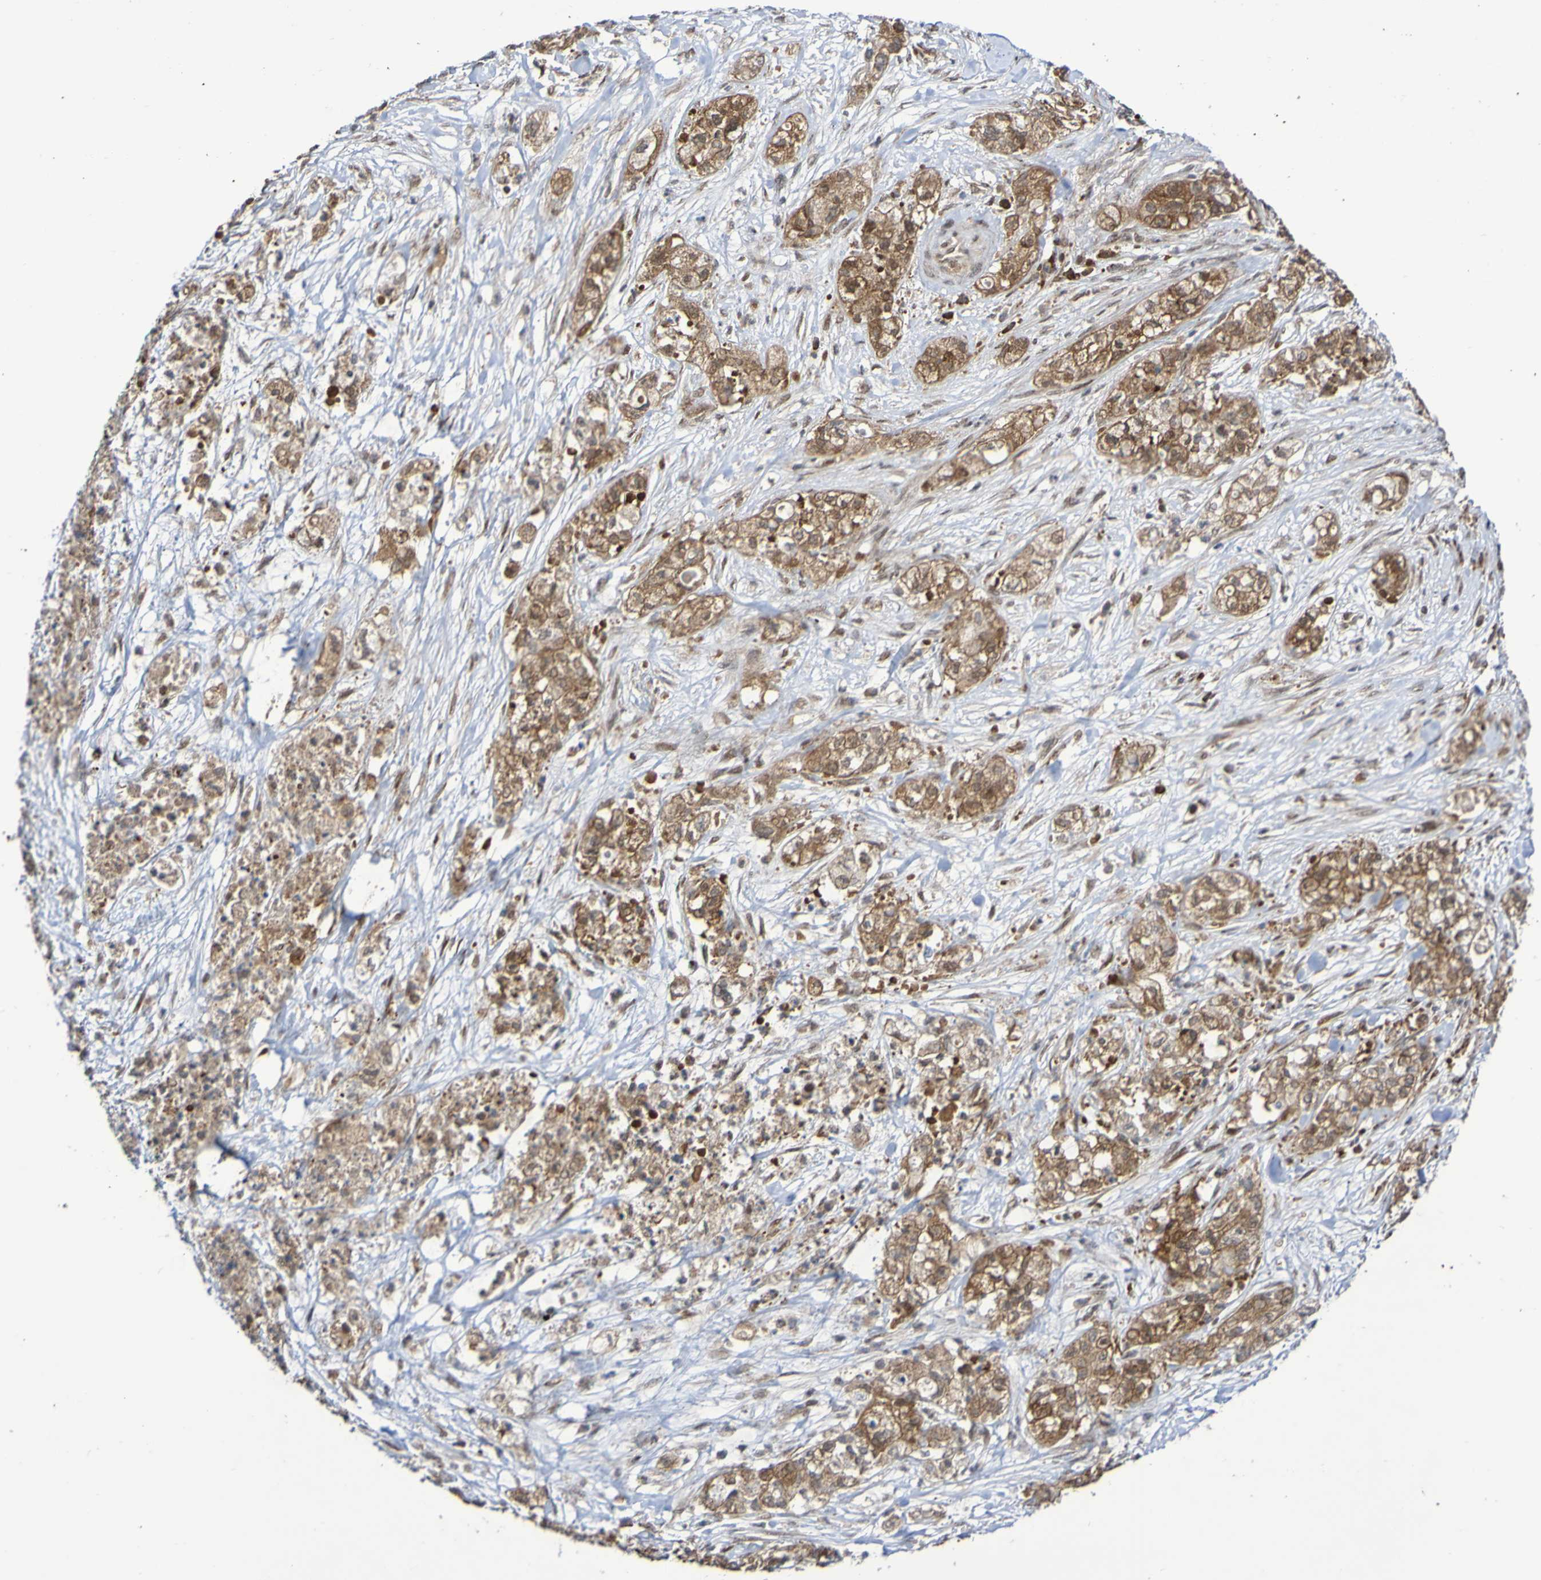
{"staining": {"intensity": "moderate", "quantity": ">75%", "location": "cytoplasmic/membranous"}, "tissue": "pancreatic cancer", "cell_type": "Tumor cells", "image_type": "cancer", "snomed": [{"axis": "morphology", "description": "Adenocarcinoma, NOS"}, {"axis": "topography", "description": "Pancreas"}], "caption": "Immunohistochemistry micrograph of human adenocarcinoma (pancreatic) stained for a protein (brown), which exhibits medium levels of moderate cytoplasmic/membranous staining in about >75% of tumor cells.", "gene": "ITLN1", "patient": {"sex": "female", "age": 78}}